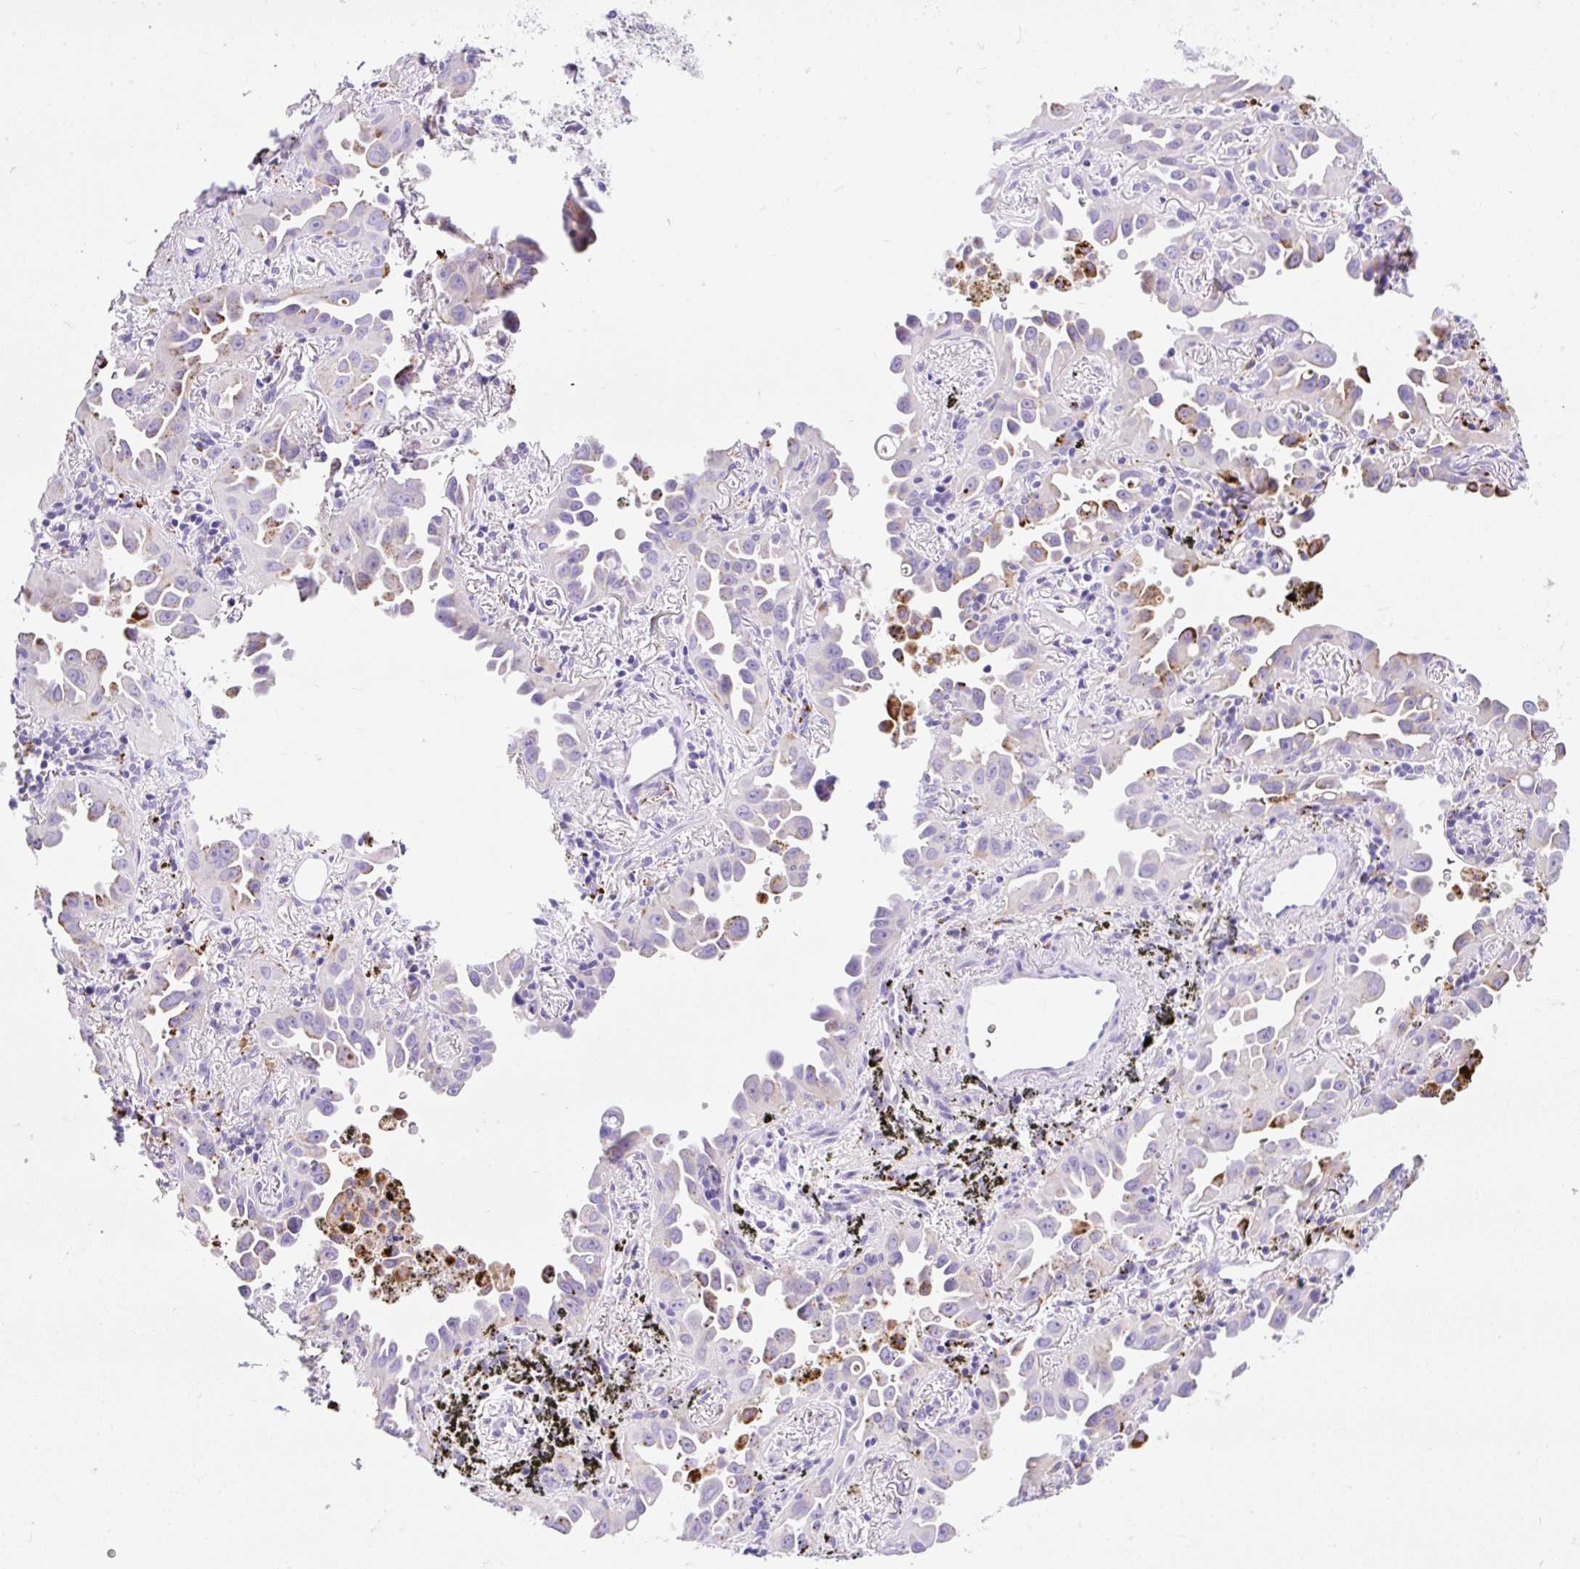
{"staining": {"intensity": "moderate", "quantity": "<25%", "location": "cytoplasmic/membranous"}, "tissue": "lung cancer", "cell_type": "Tumor cells", "image_type": "cancer", "snomed": [{"axis": "morphology", "description": "Adenocarcinoma, NOS"}, {"axis": "topography", "description": "Lung"}], "caption": "Immunohistochemical staining of human adenocarcinoma (lung) exhibits low levels of moderate cytoplasmic/membranous protein positivity in about <25% of tumor cells.", "gene": "HEXB", "patient": {"sex": "male", "age": 68}}